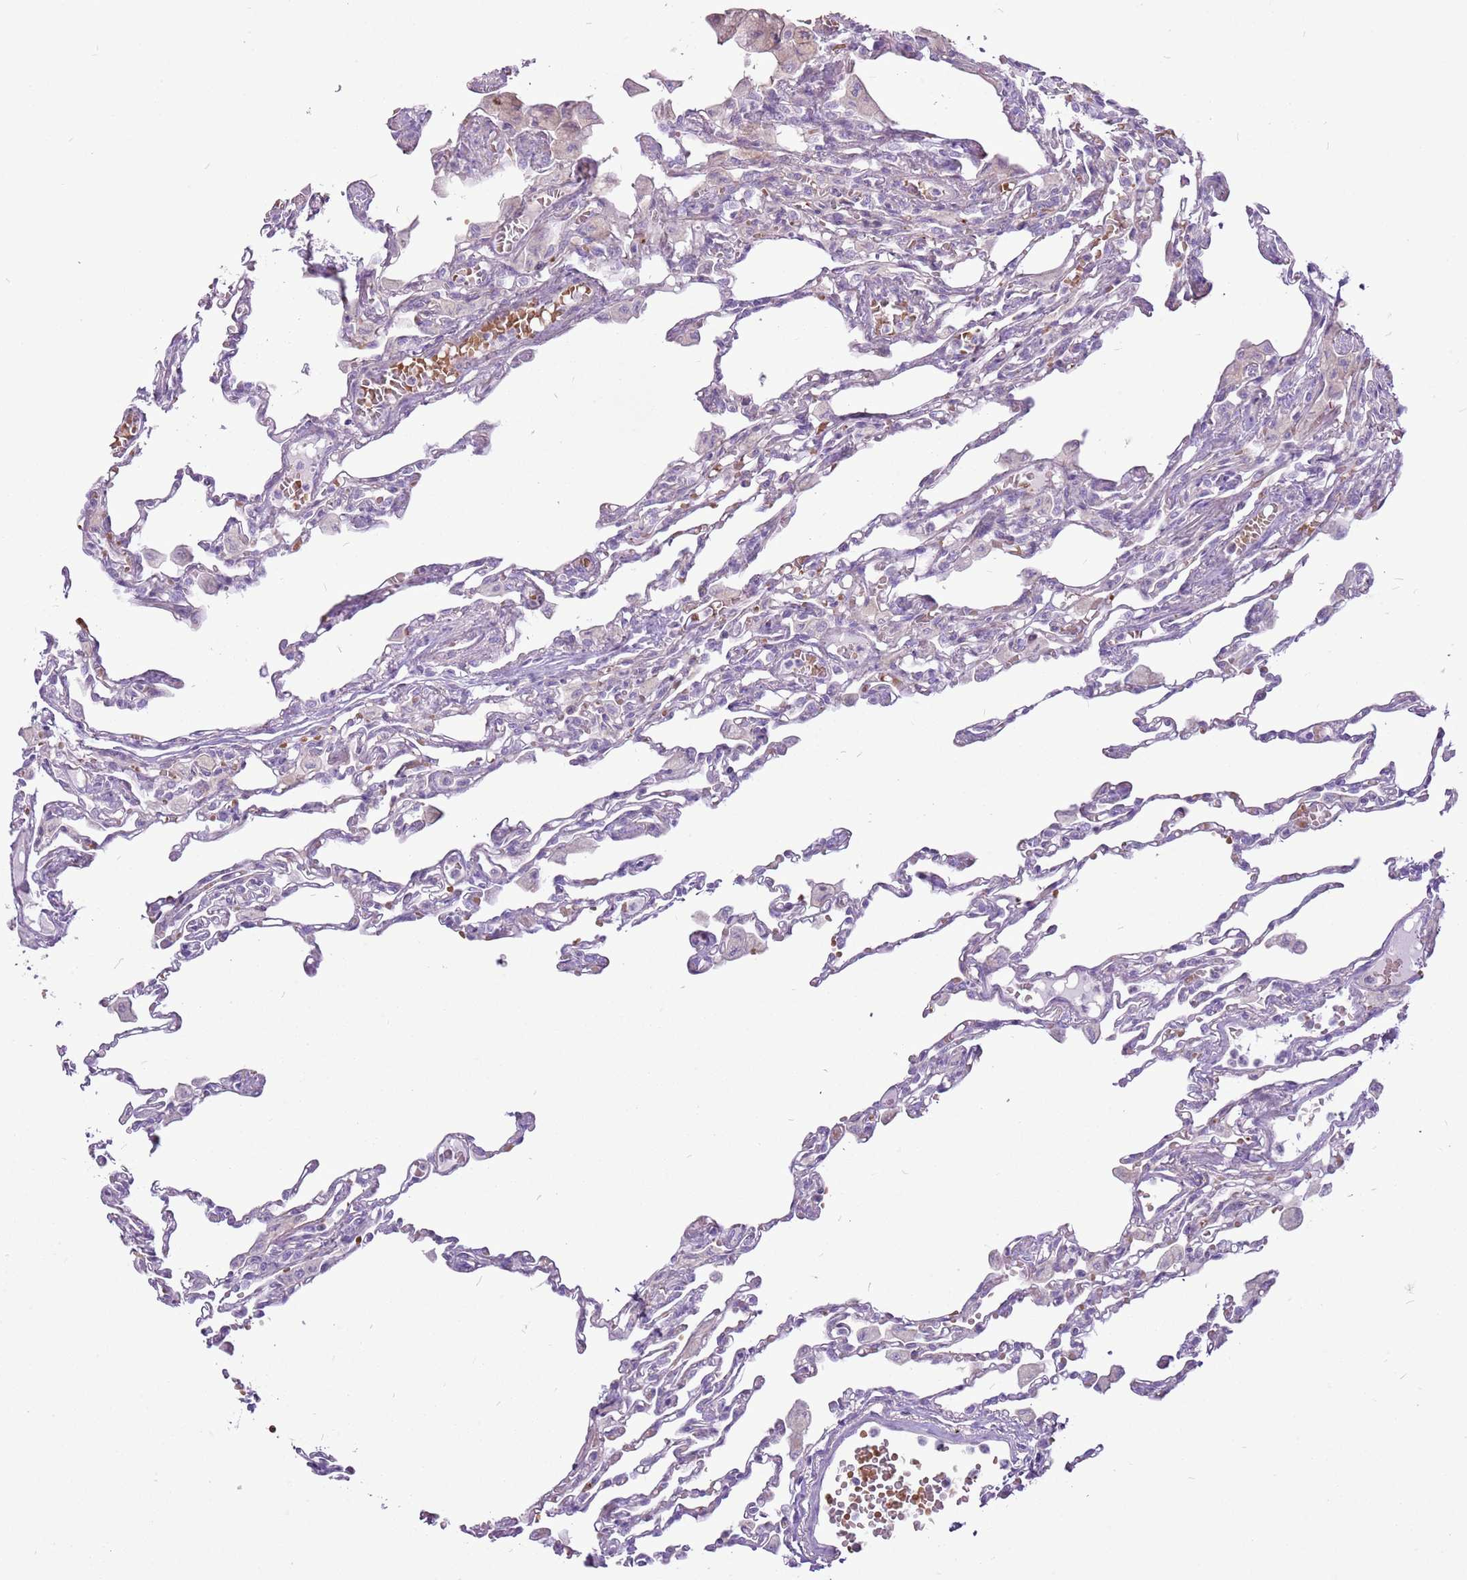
{"staining": {"intensity": "negative", "quantity": "none", "location": "none"}, "tissue": "lung", "cell_type": "Alveolar cells", "image_type": "normal", "snomed": [{"axis": "morphology", "description": "Normal tissue, NOS"}, {"axis": "topography", "description": "Bronchus"}, {"axis": "topography", "description": "Lung"}], "caption": "Alveolar cells show no significant expression in normal lung.", "gene": "CHAC2", "patient": {"sex": "female", "age": 49}}